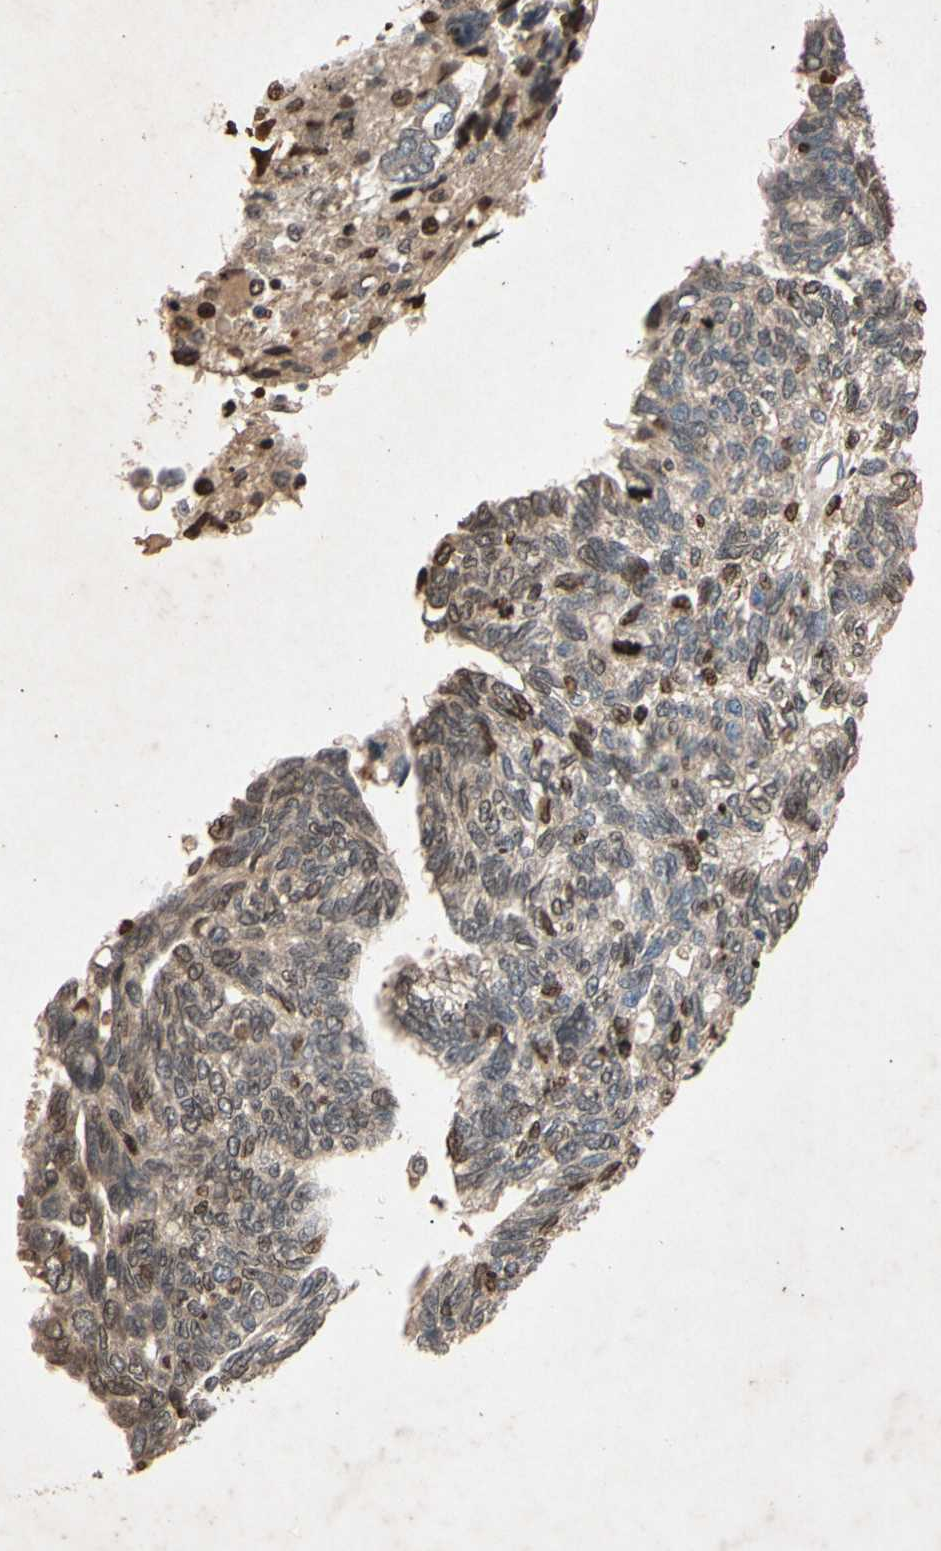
{"staining": {"intensity": "moderate", "quantity": ">75%", "location": "cytoplasmic/membranous"}, "tissue": "ovarian cancer", "cell_type": "Tumor cells", "image_type": "cancer", "snomed": [{"axis": "morphology", "description": "Cystadenocarcinoma, serous, NOS"}, {"axis": "topography", "description": "Ovary"}], "caption": "A medium amount of moderate cytoplasmic/membranous positivity is identified in about >75% of tumor cells in serous cystadenocarcinoma (ovarian) tissue.", "gene": "PRDX4", "patient": {"sex": "female", "age": 79}}